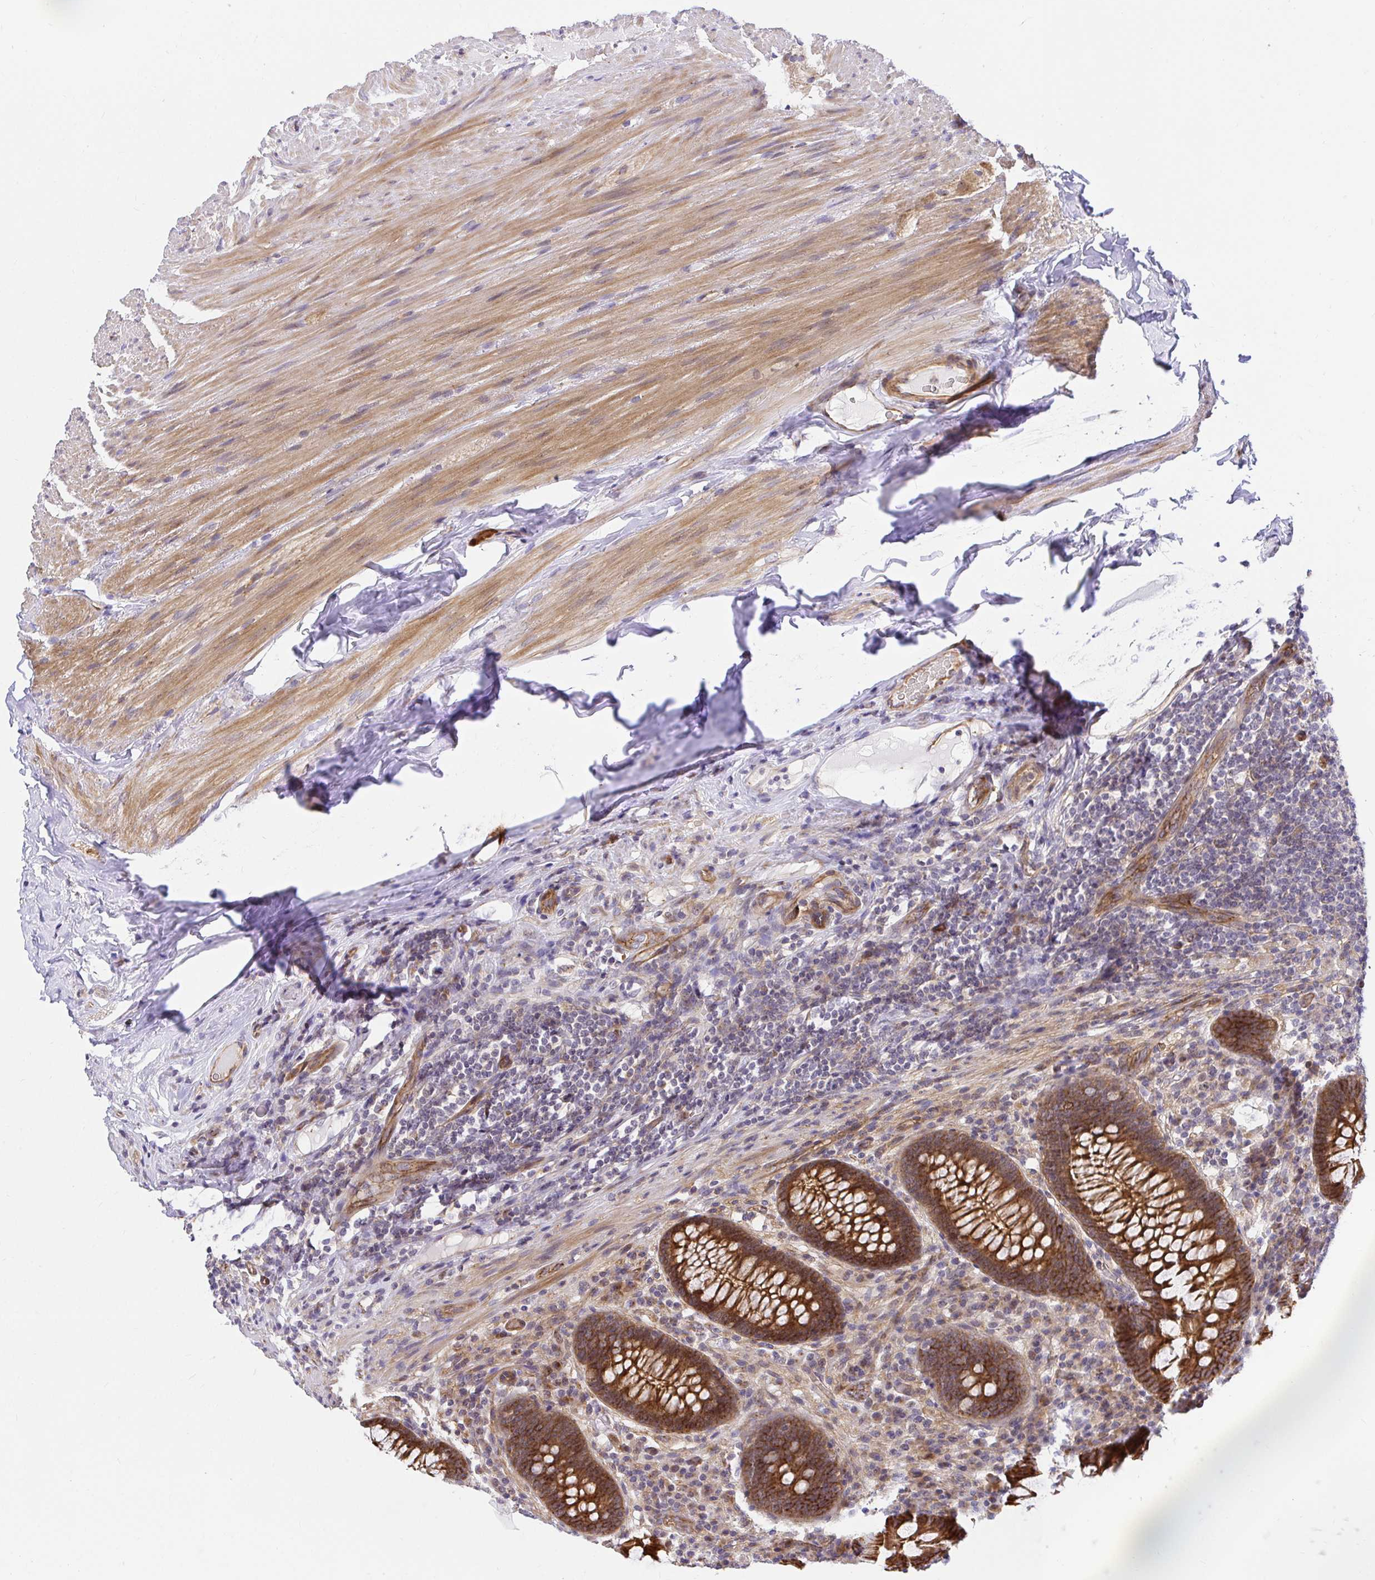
{"staining": {"intensity": "moderate", "quantity": ">75%", "location": "cytoplasmic/membranous"}, "tissue": "appendix", "cell_type": "Glandular cells", "image_type": "normal", "snomed": [{"axis": "morphology", "description": "Normal tissue, NOS"}, {"axis": "topography", "description": "Appendix"}], "caption": "Protein expression analysis of benign appendix shows moderate cytoplasmic/membranous expression in about >75% of glandular cells.", "gene": "TRIM55", "patient": {"sex": "male", "age": 71}}